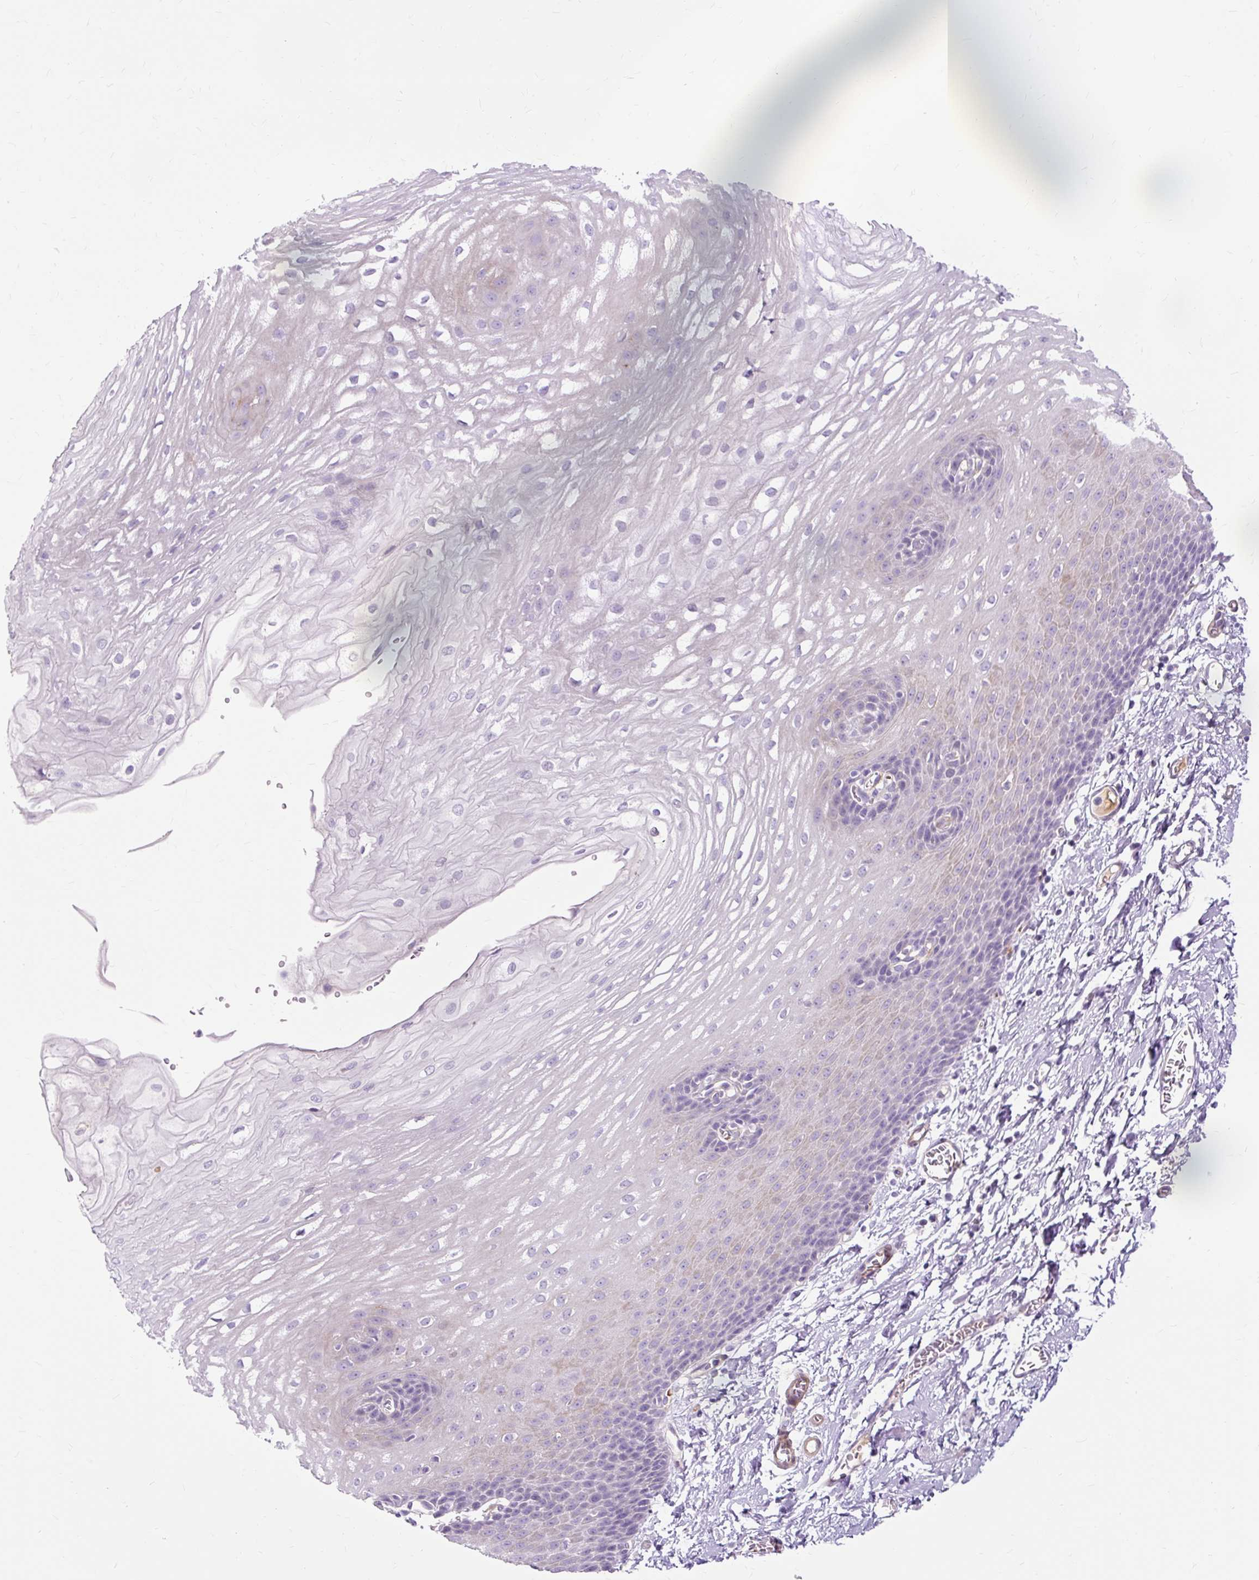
{"staining": {"intensity": "negative", "quantity": "none", "location": "none"}, "tissue": "esophagus", "cell_type": "Squamous epithelial cells", "image_type": "normal", "snomed": [{"axis": "morphology", "description": "Normal tissue, NOS"}, {"axis": "topography", "description": "Esophagus"}], "caption": "DAB immunohistochemical staining of unremarkable esophagus reveals no significant staining in squamous epithelial cells.", "gene": "DCTN4", "patient": {"sex": "male", "age": 70}}